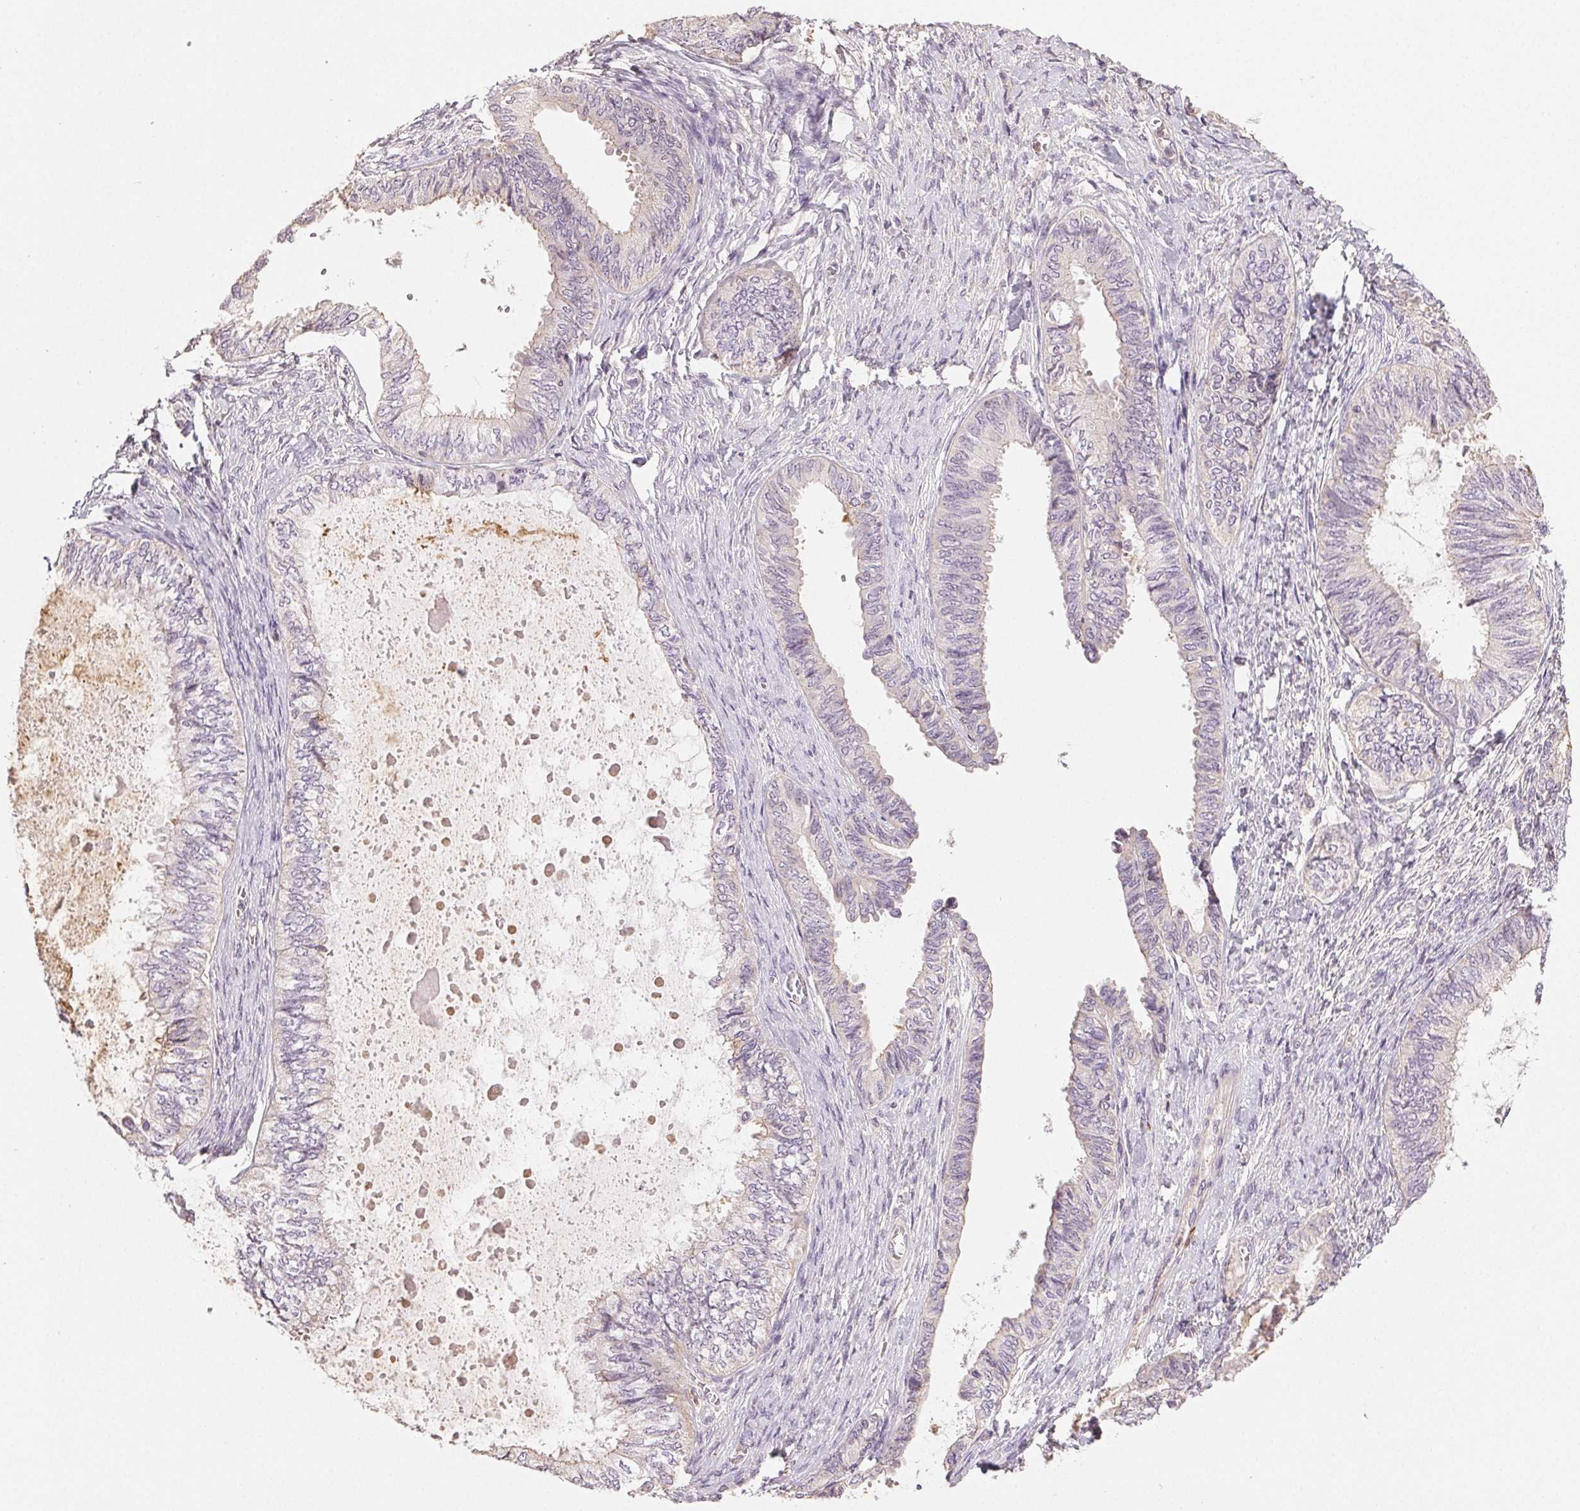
{"staining": {"intensity": "negative", "quantity": "none", "location": "none"}, "tissue": "ovarian cancer", "cell_type": "Tumor cells", "image_type": "cancer", "snomed": [{"axis": "morphology", "description": "Carcinoma, endometroid"}, {"axis": "topography", "description": "Ovary"}], "caption": "An image of human endometroid carcinoma (ovarian) is negative for staining in tumor cells.", "gene": "TMEM253", "patient": {"sex": "female", "age": 70}}